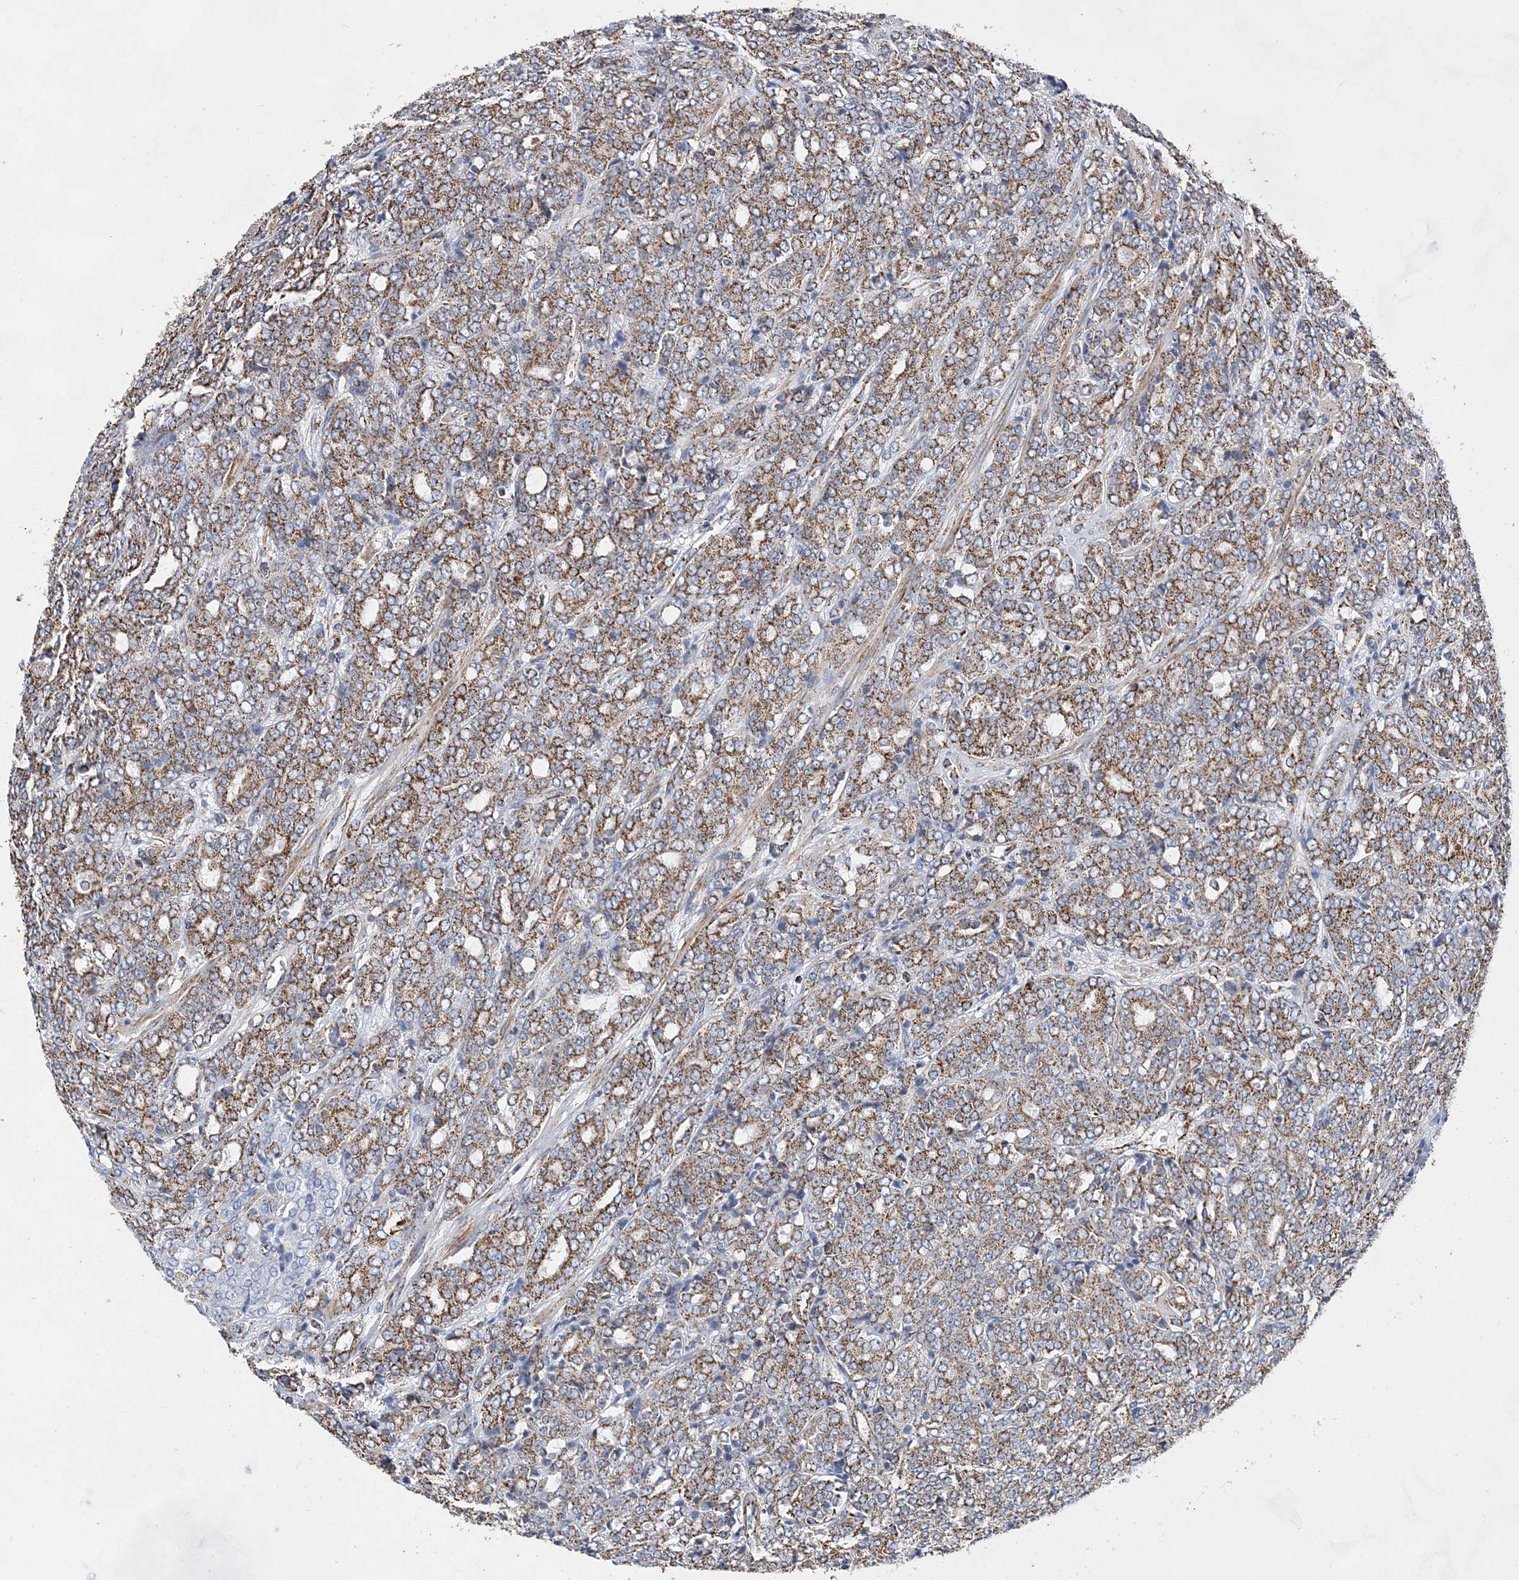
{"staining": {"intensity": "moderate", "quantity": ">75%", "location": "cytoplasmic/membranous"}, "tissue": "prostate cancer", "cell_type": "Tumor cells", "image_type": "cancer", "snomed": [{"axis": "morphology", "description": "Adenocarcinoma, High grade"}, {"axis": "topography", "description": "Prostate"}], "caption": "Tumor cells demonstrate medium levels of moderate cytoplasmic/membranous expression in approximately >75% of cells in prostate adenocarcinoma (high-grade). Nuclei are stained in blue.", "gene": "ACOT9", "patient": {"sex": "male", "age": 62}}